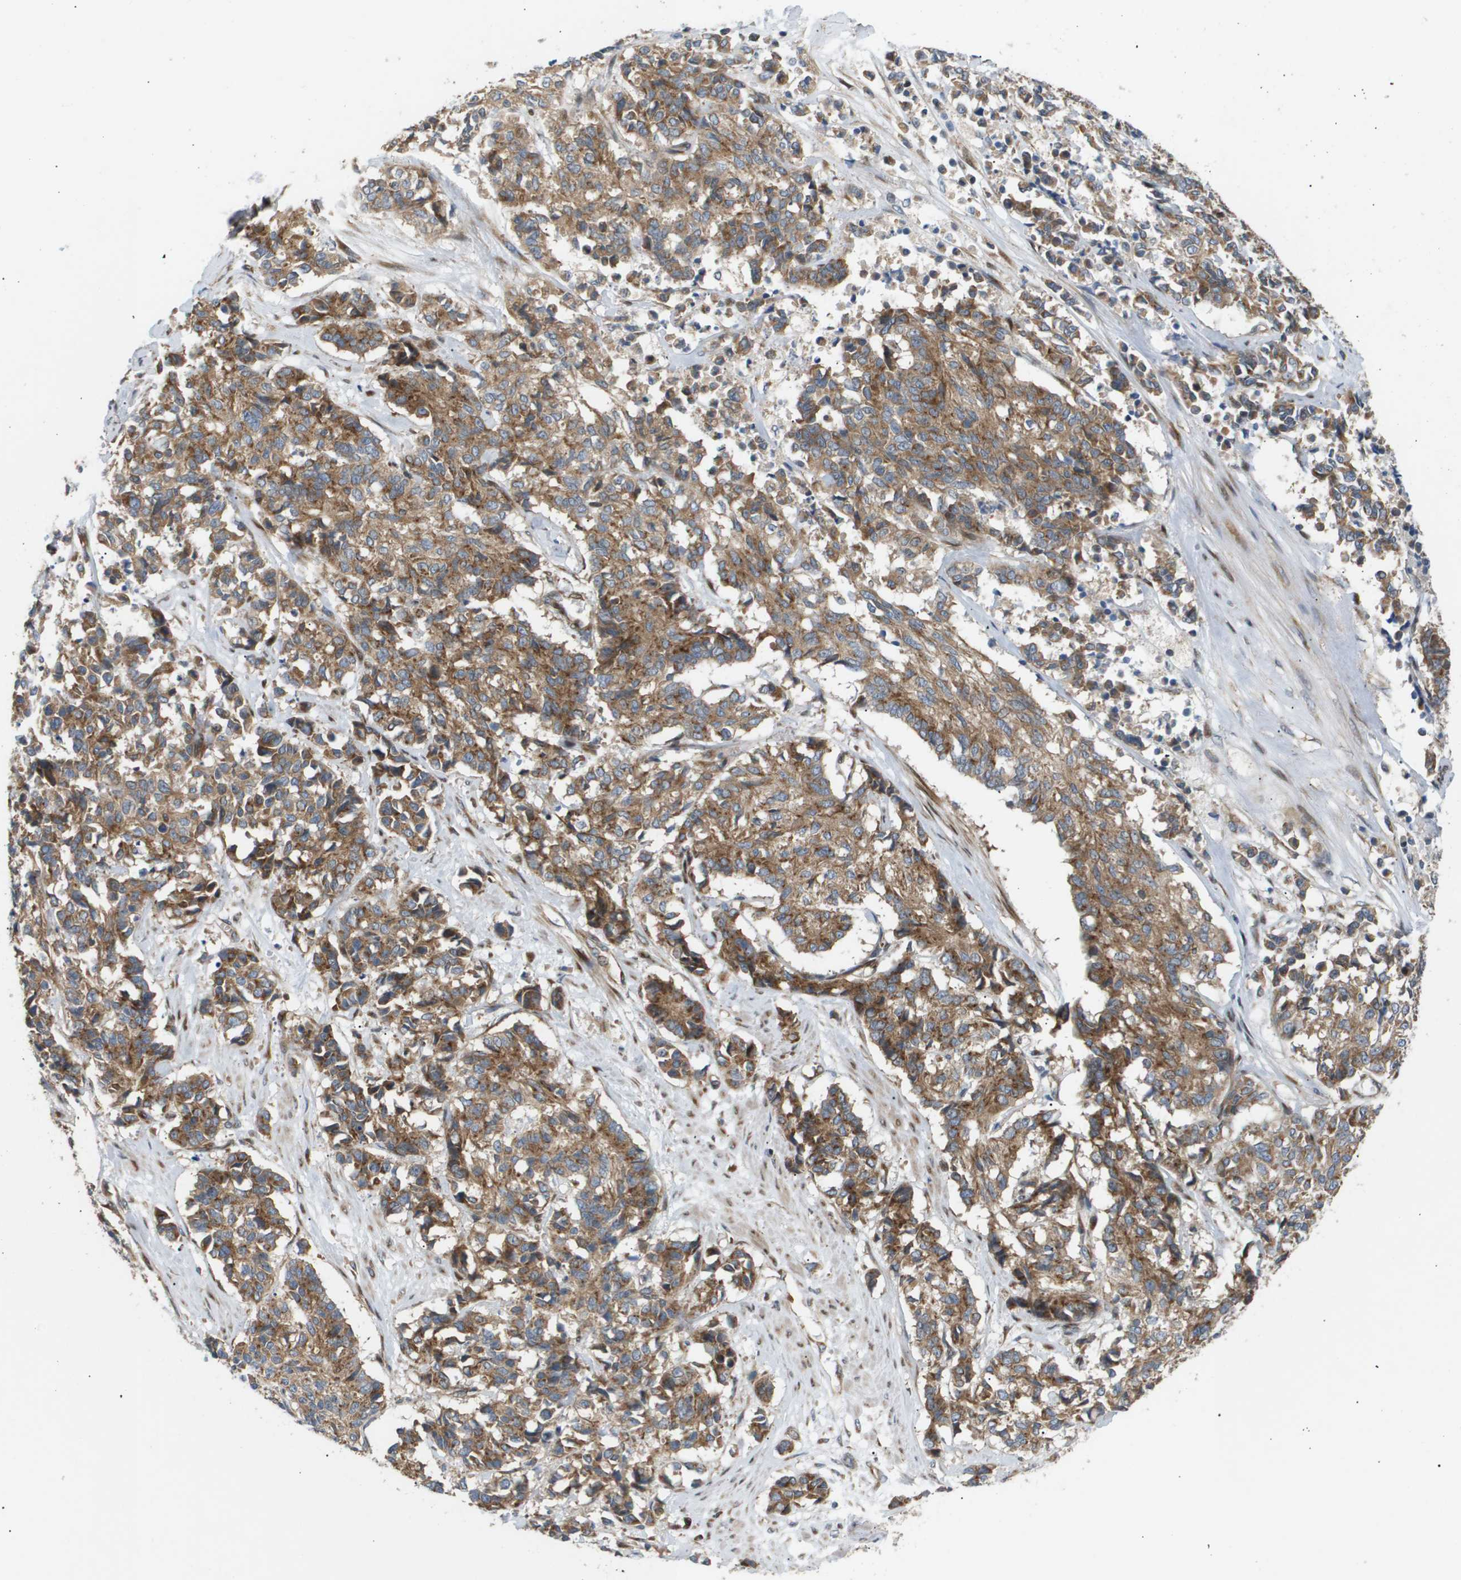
{"staining": {"intensity": "moderate", "quantity": ">75%", "location": "cytoplasmic/membranous"}, "tissue": "cervical cancer", "cell_type": "Tumor cells", "image_type": "cancer", "snomed": [{"axis": "morphology", "description": "Squamous cell carcinoma, NOS"}, {"axis": "topography", "description": "Cervix"}], "caption": "High-power microscopy captured an immunohistochemistry micrograph of squamous cell carcinoma (cervical), revealing moderate cytoplasmic/membranous positivity in approximately >75% of tumor cells.", "gene": "LYSMD3", "patient": {"sex": "female", "age": 35}}